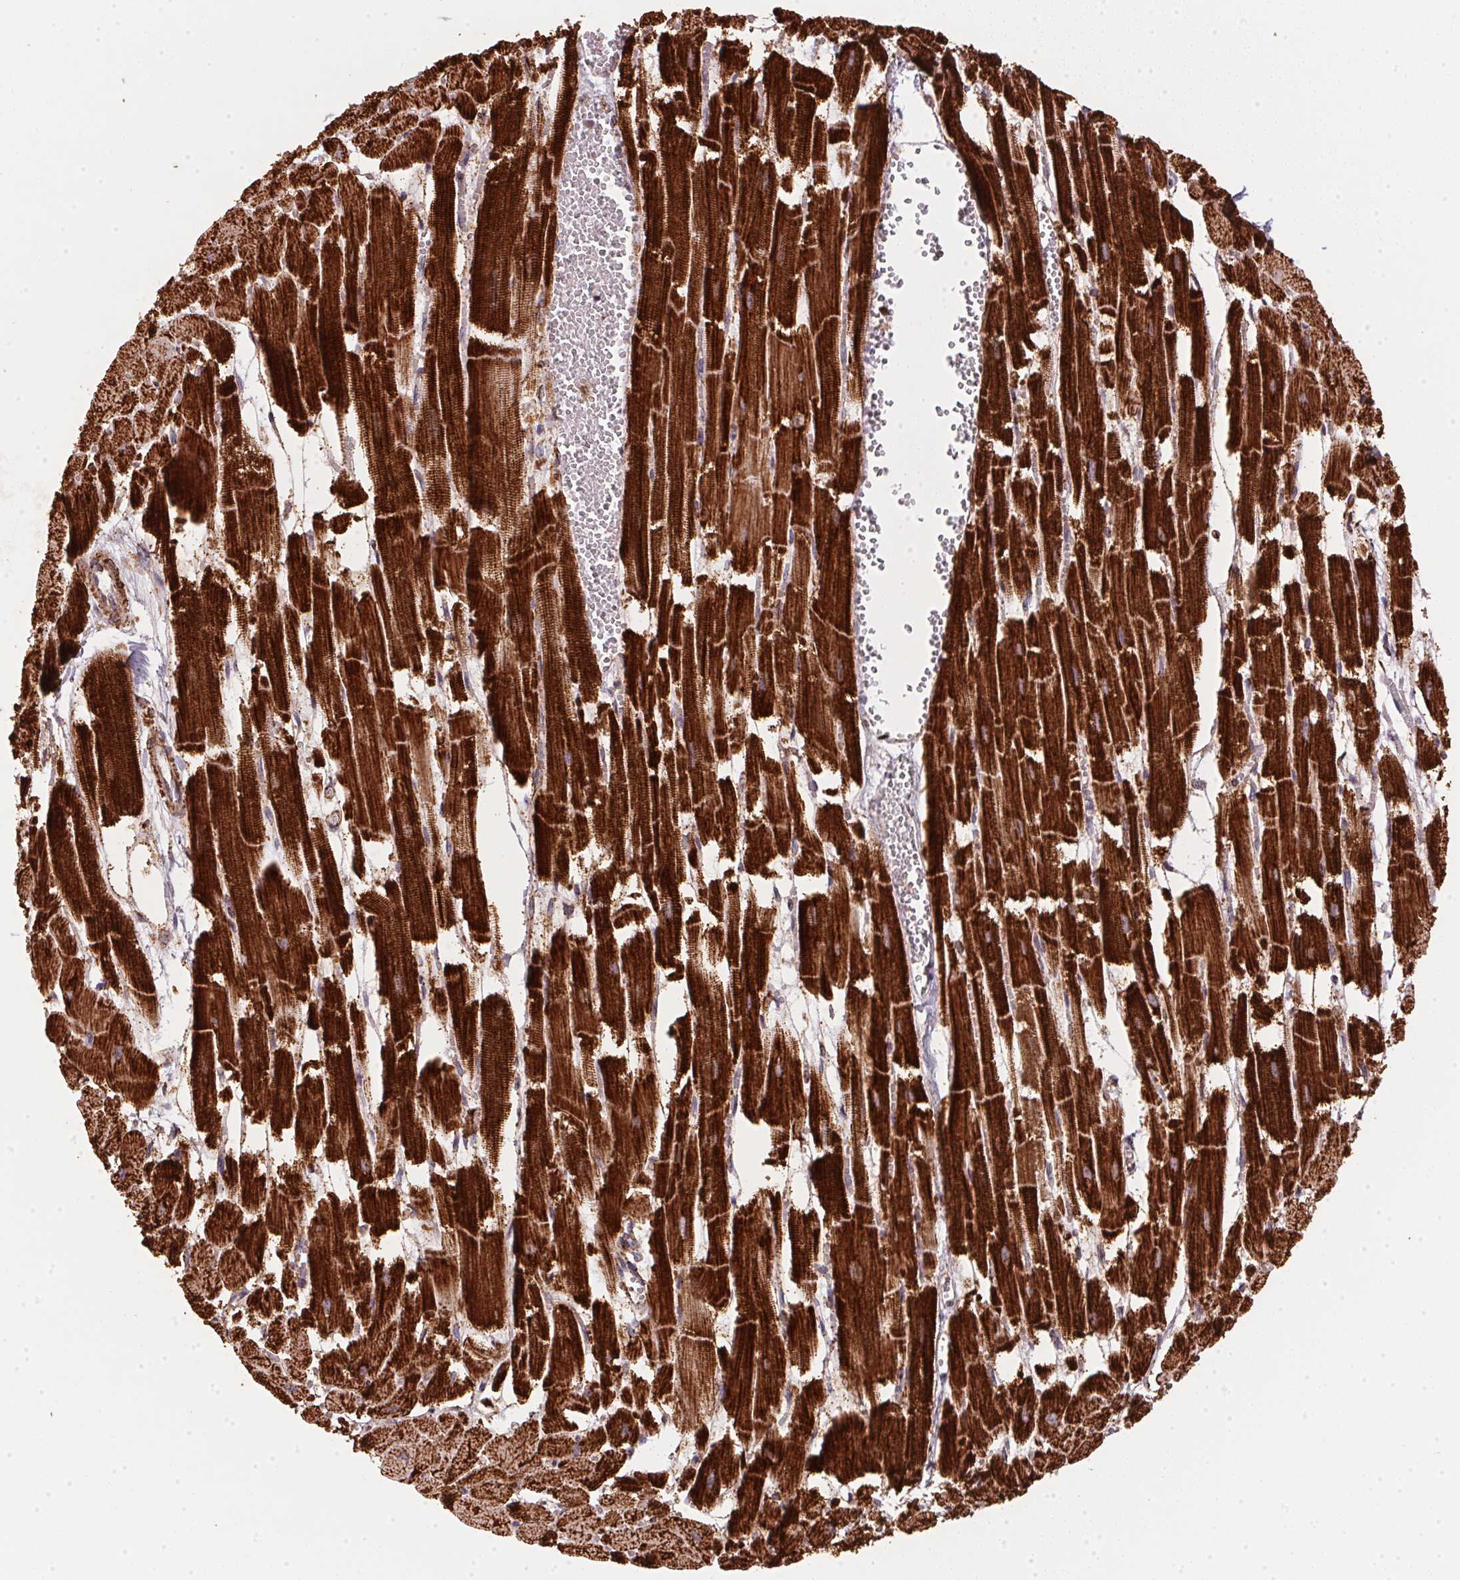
{"staining": {"intensity": "strong", "quantity": ">75%", "location": "cytoplasmic/membranous"}, "tissue": "heart muscle", "cell_type": "Cardiomyocytes", "image_type": "normal", "snomed": [{"axis": "morphology", "description": "Normal tissue, NOS"}, {"axis": "topography", "description": "Heart"}], "caption": "Cardiomyocytes display high levels of strong cytoplasmic/membranous staining in approximately >75% of cells in normal heart muscle.", "gene": "NDUFS2", "patient": {"sex": "female", "age": 52}}